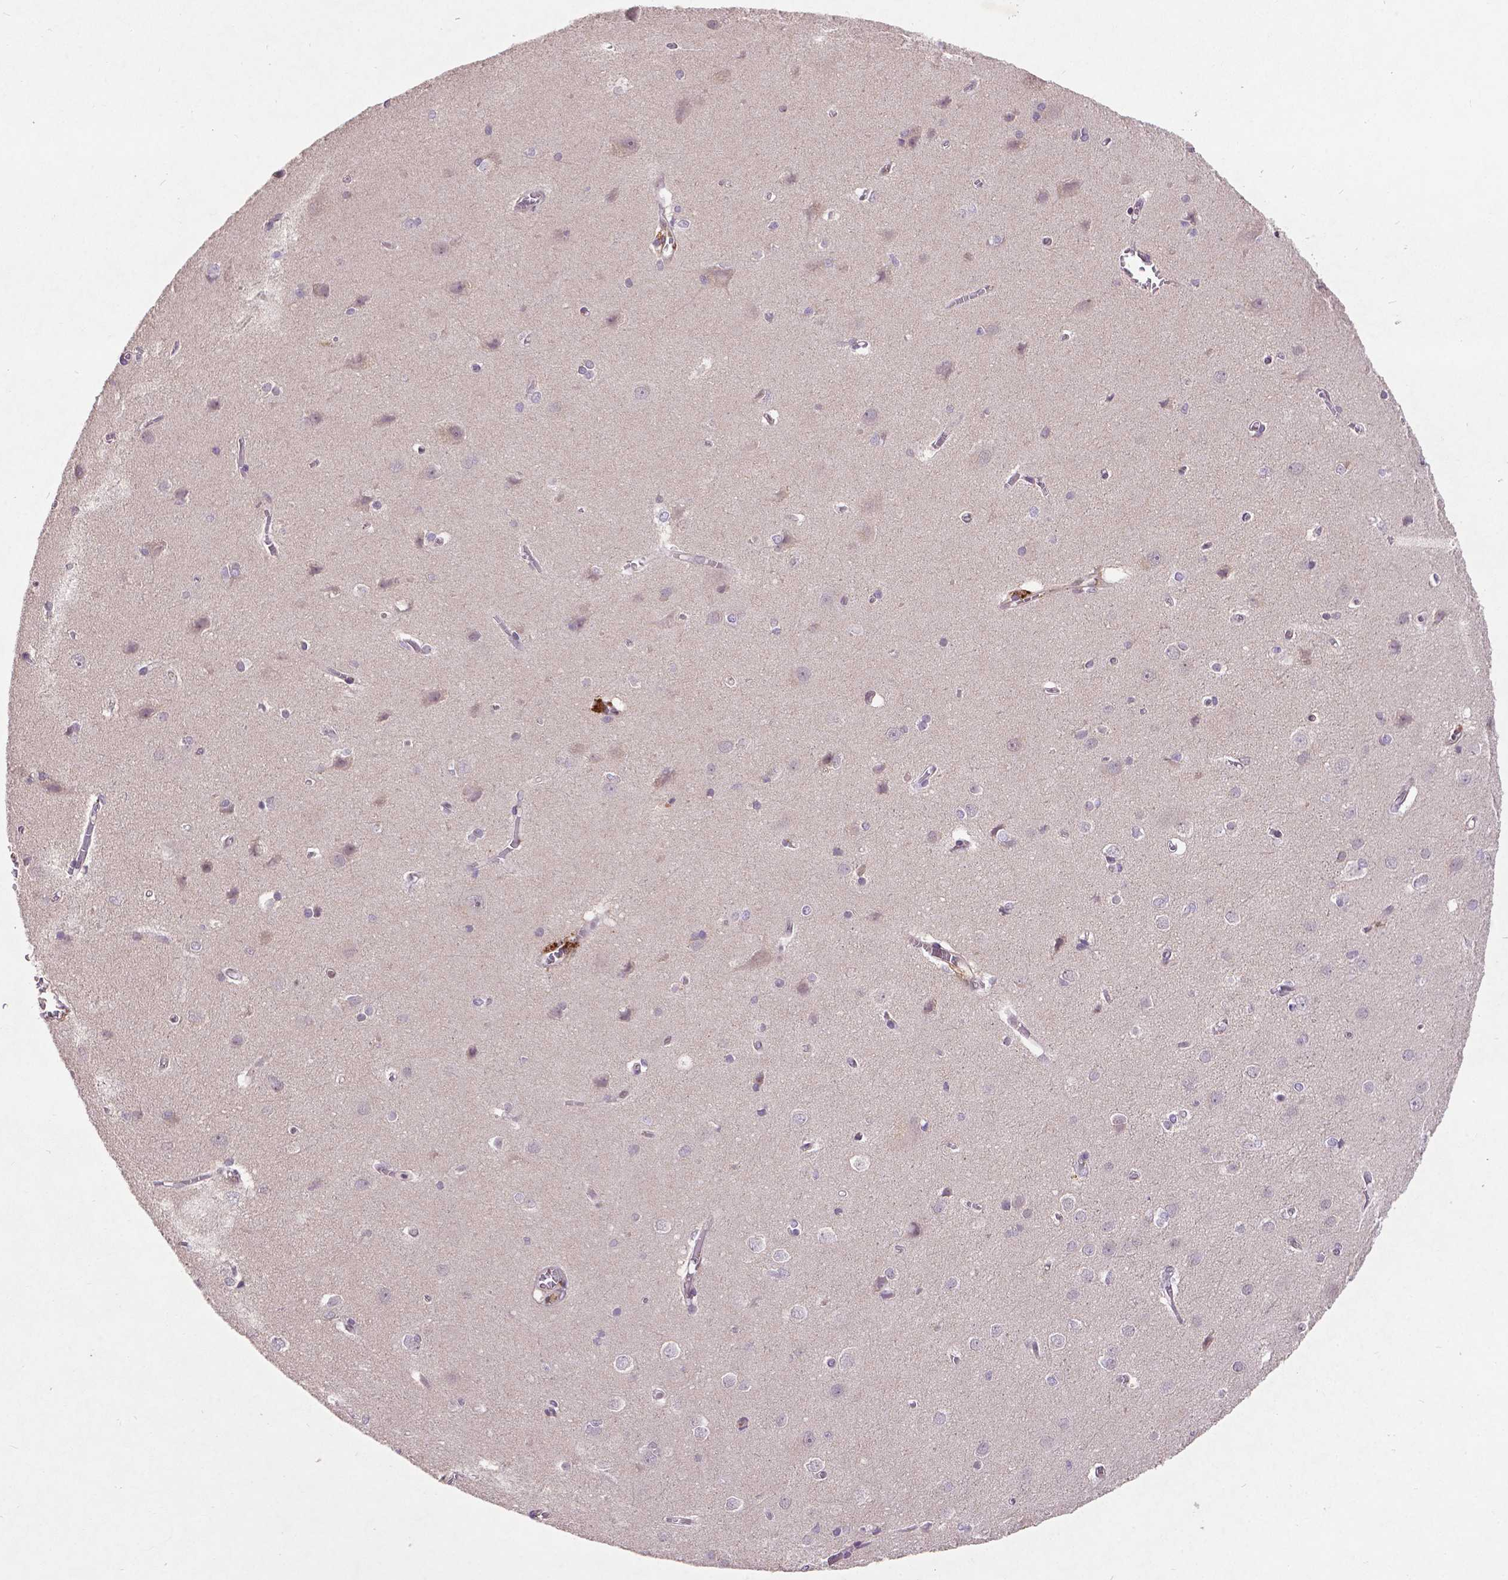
{"staining": {"intensity": "moderate", "quantity": "<25%", "location": "cytoplasmic/membranous"}, "tissue": "cerebral cortex", "cell_type": "Endothelial cells", "image_type": "normal", "snomed": [{"axis": "morphology", "description": "Normal tissue, NOS"}, {"axis": "topography", "description": "Cerebral cortex"}], "caption": "Immunohistochemistry (IHC) of normal cerebral cortex reveals low levels of moderate cytoplasmic/membranous staining in approximately <25% of endothelial cells.", "gene": "SOX17", "patient": {"sex": "male", "age": 37}}